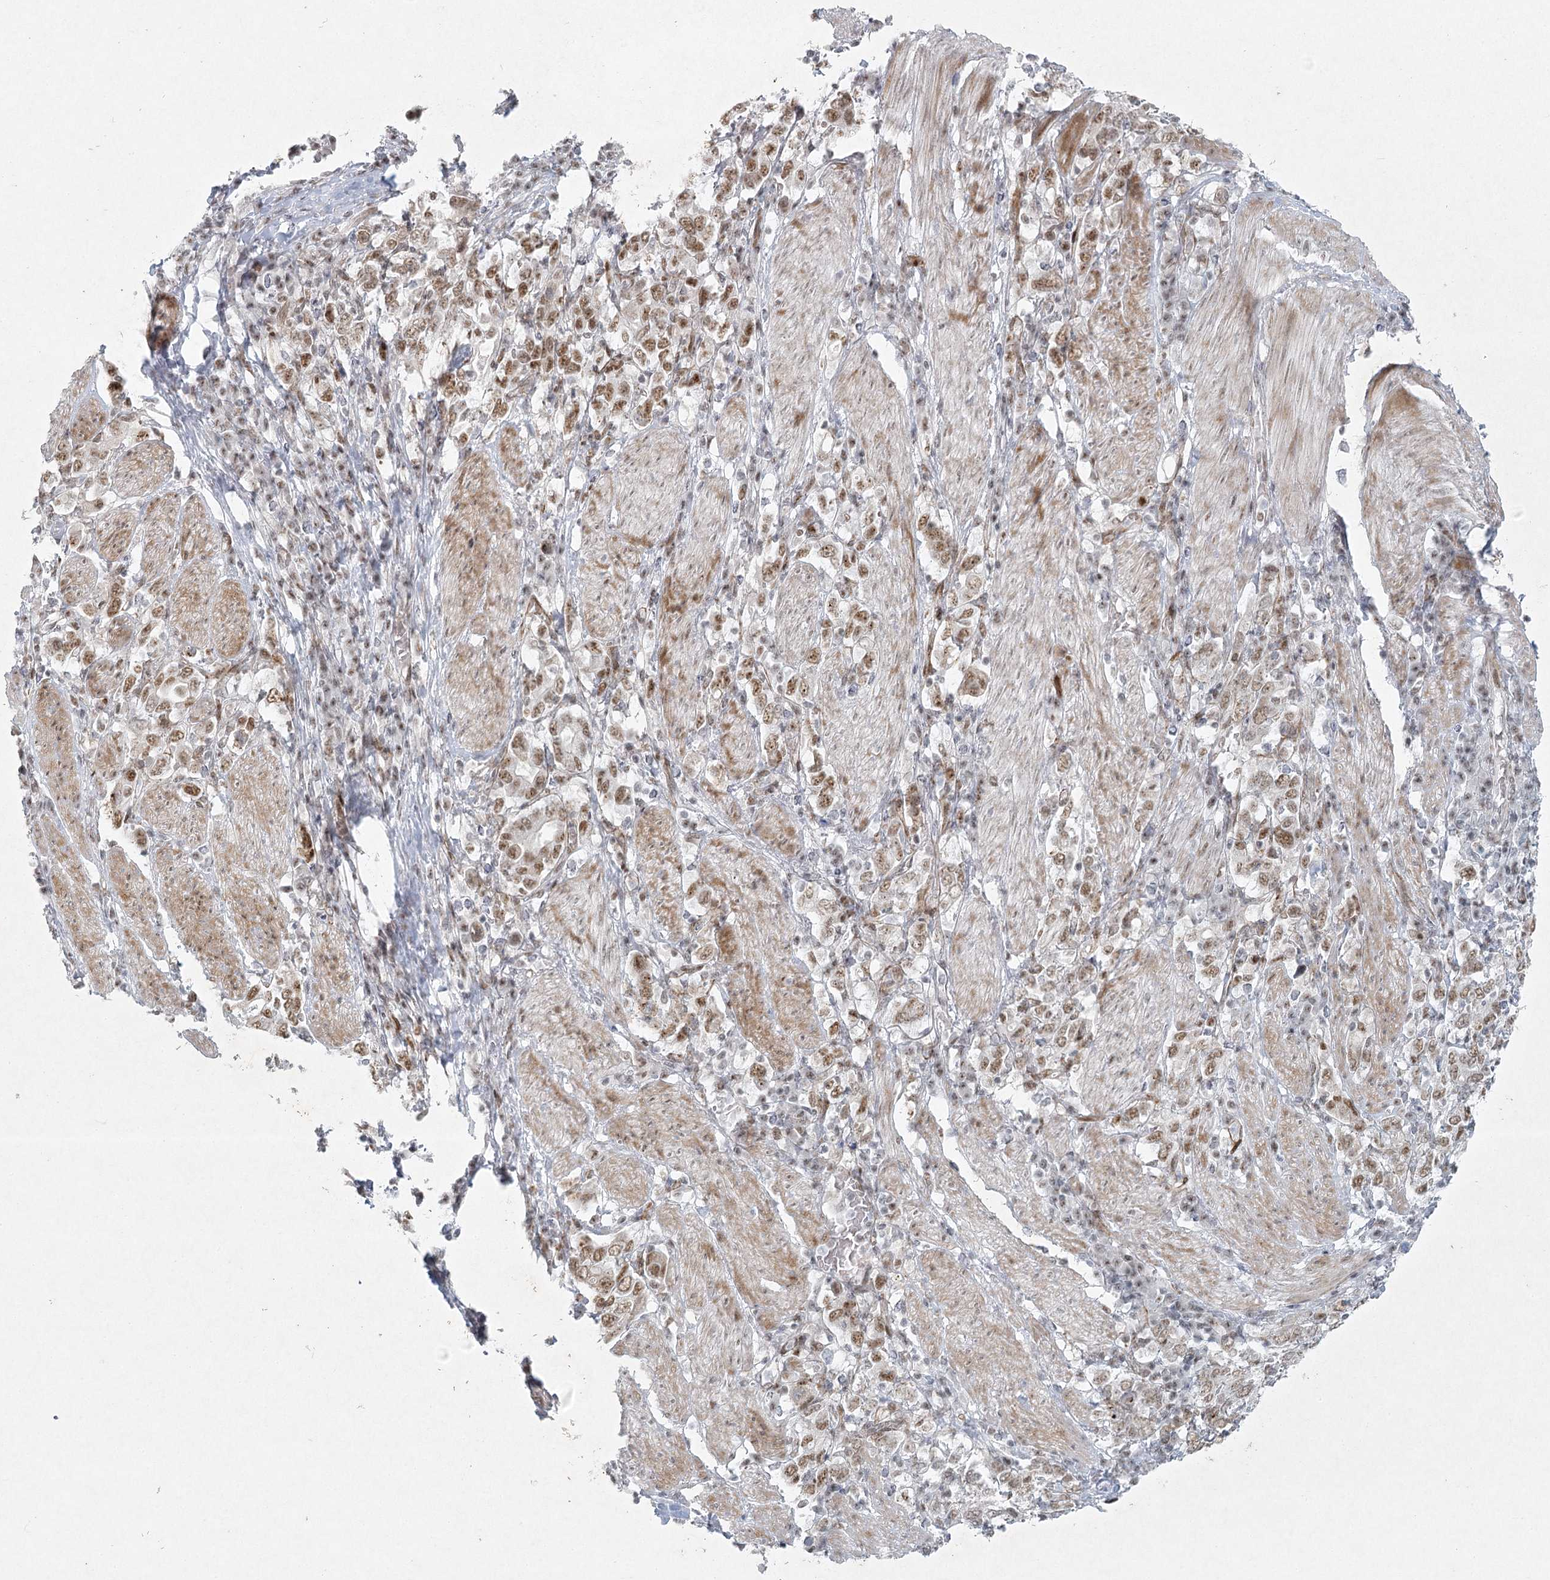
{"staining": {"intensity": "moderate", "quantity": ">75%", "location": "nuclear"}, "tissue": "stomach cancer", "cell_type": "Tumor cells", "image_type": "cancer", "snomed": [{"axis": "morphology", "description": "Adenocarcinoma, NOS"}, {"axis": "topography", "description": "Stomach, upper"}], "caption": "Protein staining by IHC shows moderate nuclear staining in approximately >75% of tumor cells in stomach cancer (adenocarcinoma).", "gene": "U2SURP", "patient": {"sex": "male", "age": 62}}